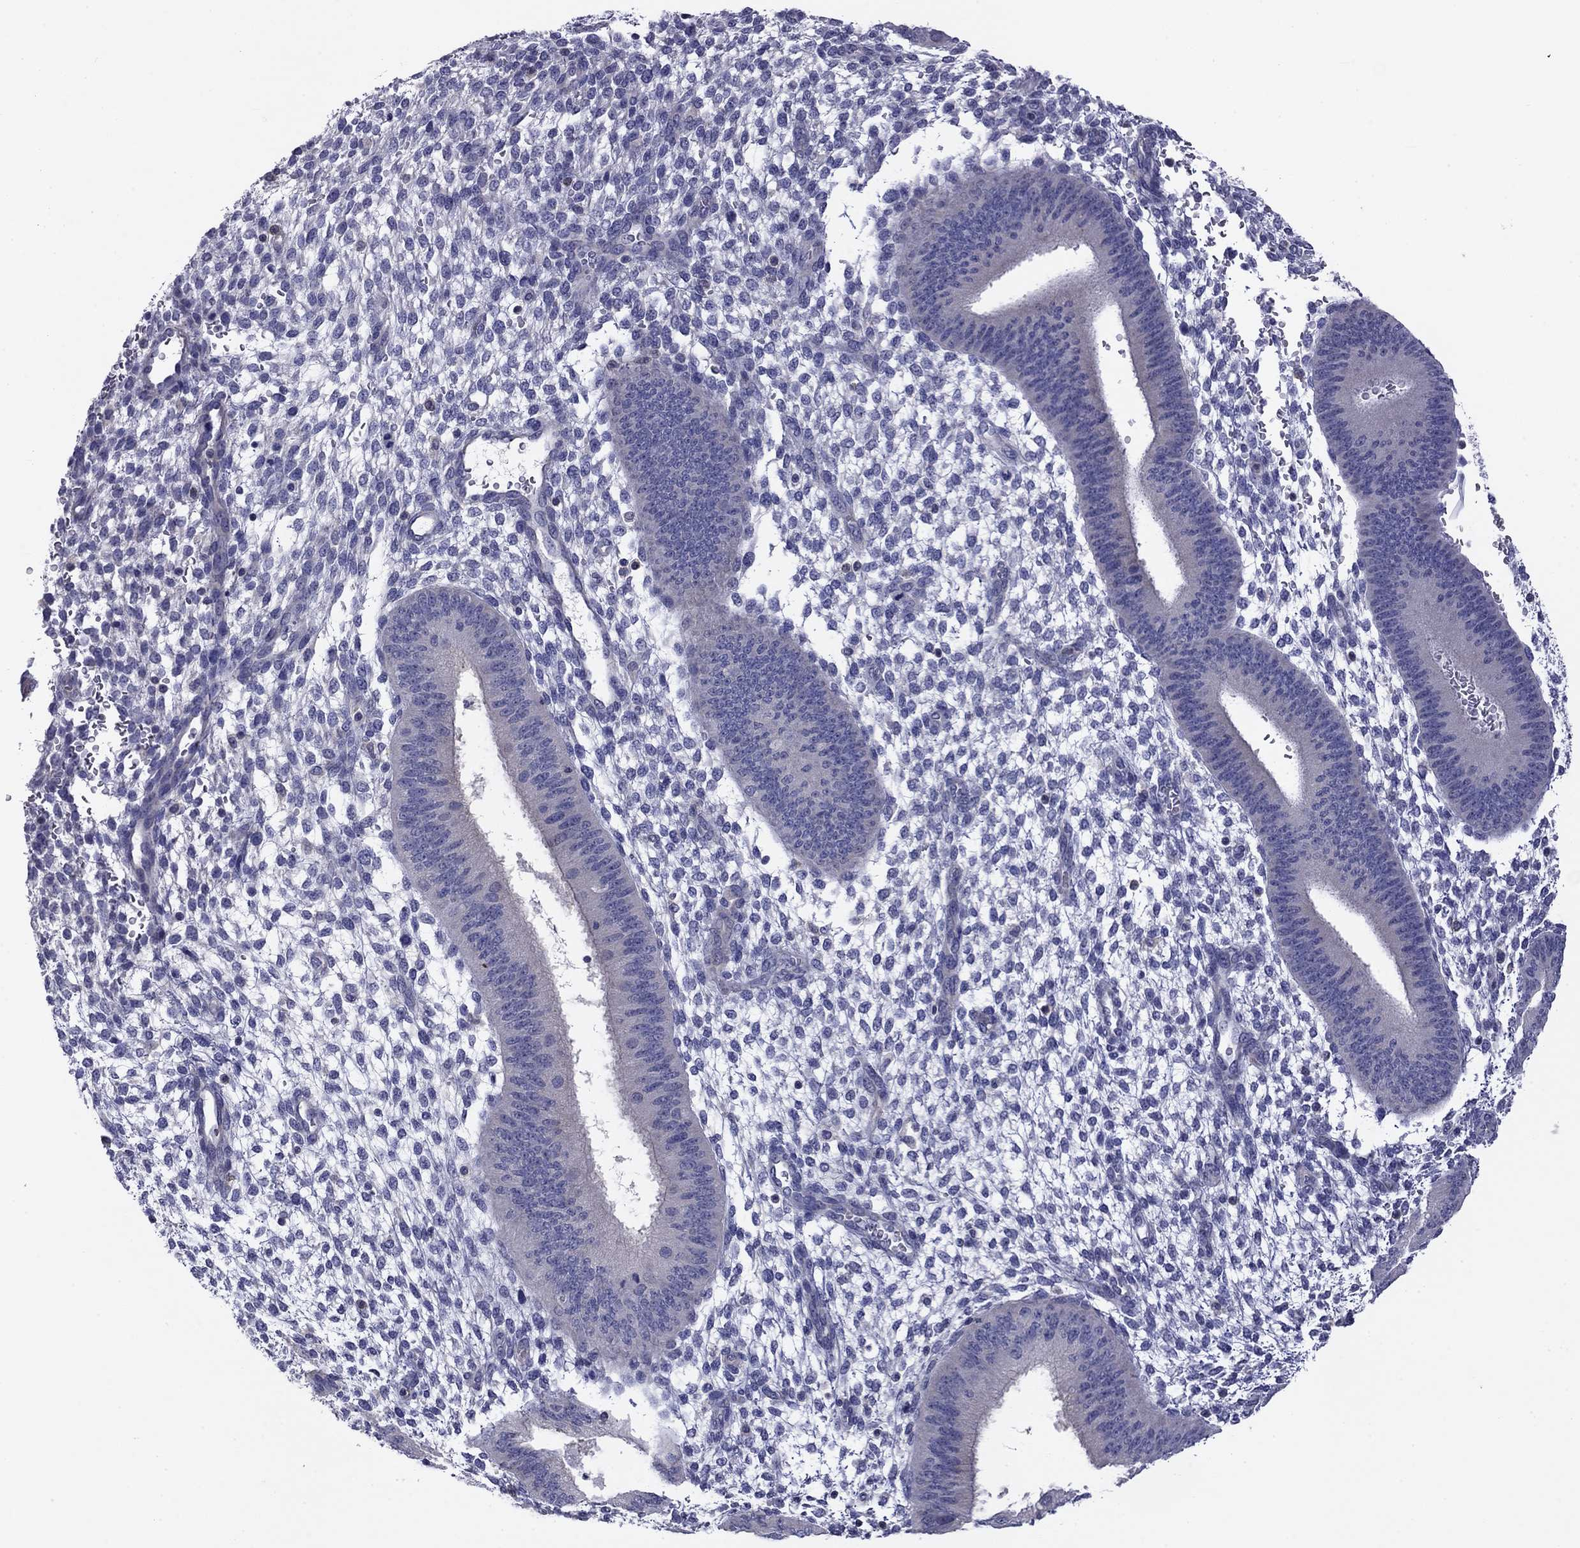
{"staining": {"intensity": "negative", "quantity": "none", "location": "none"}, "tissue": "endometrium", "cell_type": "Cells in endometrial stroma", "image_type": "normal", "snomed": [{"axis": "morphology", "description": "Normal tissue, NOS"}, {"axis": "topography", "description": "Endometrium"}], "caption": "Immunohistochemical staining of benign human endometrium displays no significant staining in cells in endometrial stroma.", "gene": "POU2F2", "patient": {"sex": "female", "age": 39}}